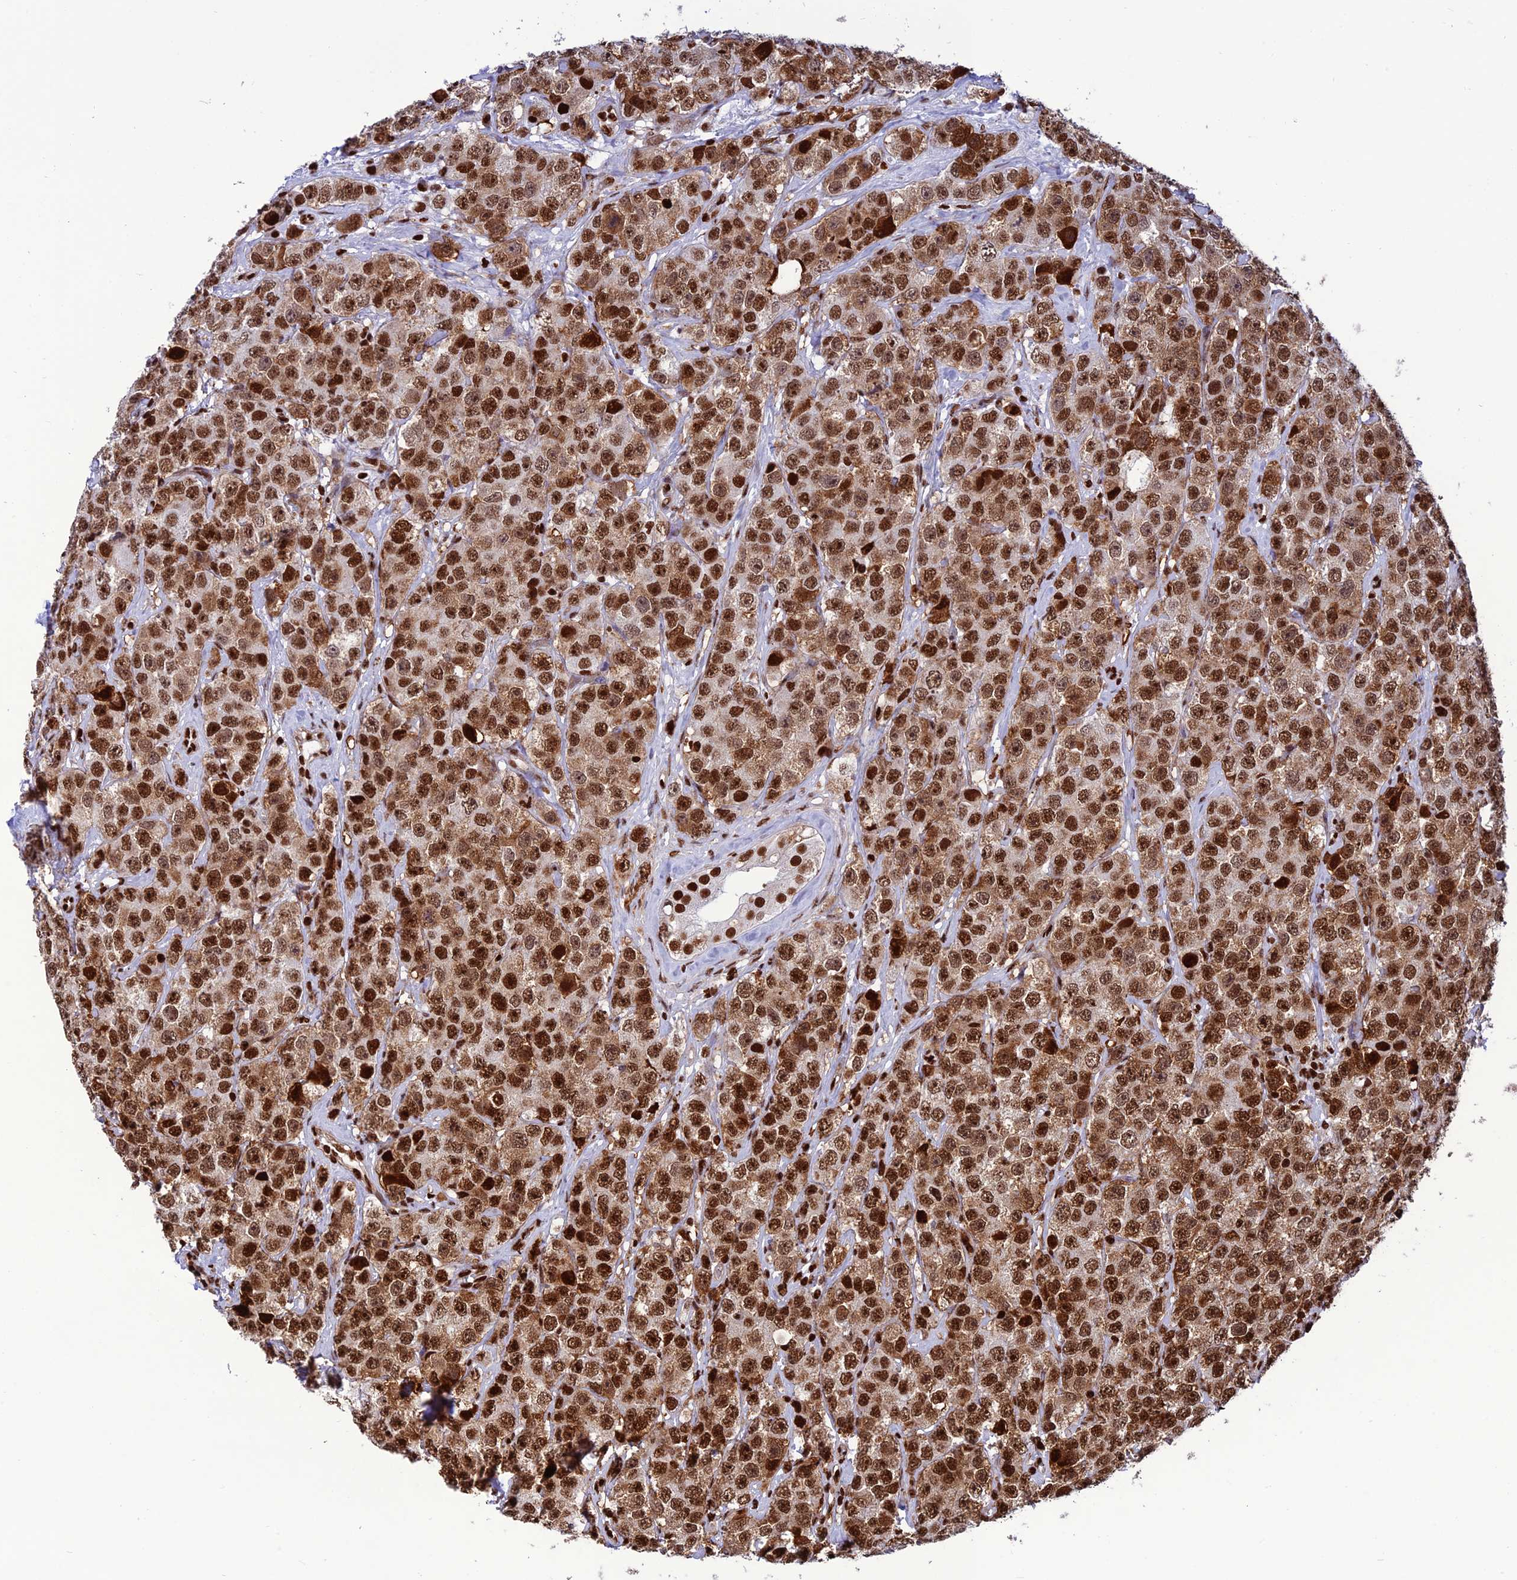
{"staining": {"intensity": "strong", "quantity": ">75%", "location": "cytoplasmic/membranous,nuclear"}, "tissue": "testis cancer", "cell_type": "Tumor cells", "image_type": "cancer", "snomed": [{"axis": "morphology", "description": "Seminoma, NOS"}, {"axis": "topography", "description": "Testis"}], "caption": "Human testis cancer stained for a protein (brown) exhibits strong cytoplasmic/membranous and nuclear positive expression in approximately >75% of tumor cells.", "gene": "INO80E", "patient": {"sex": "male", "age": 28}}